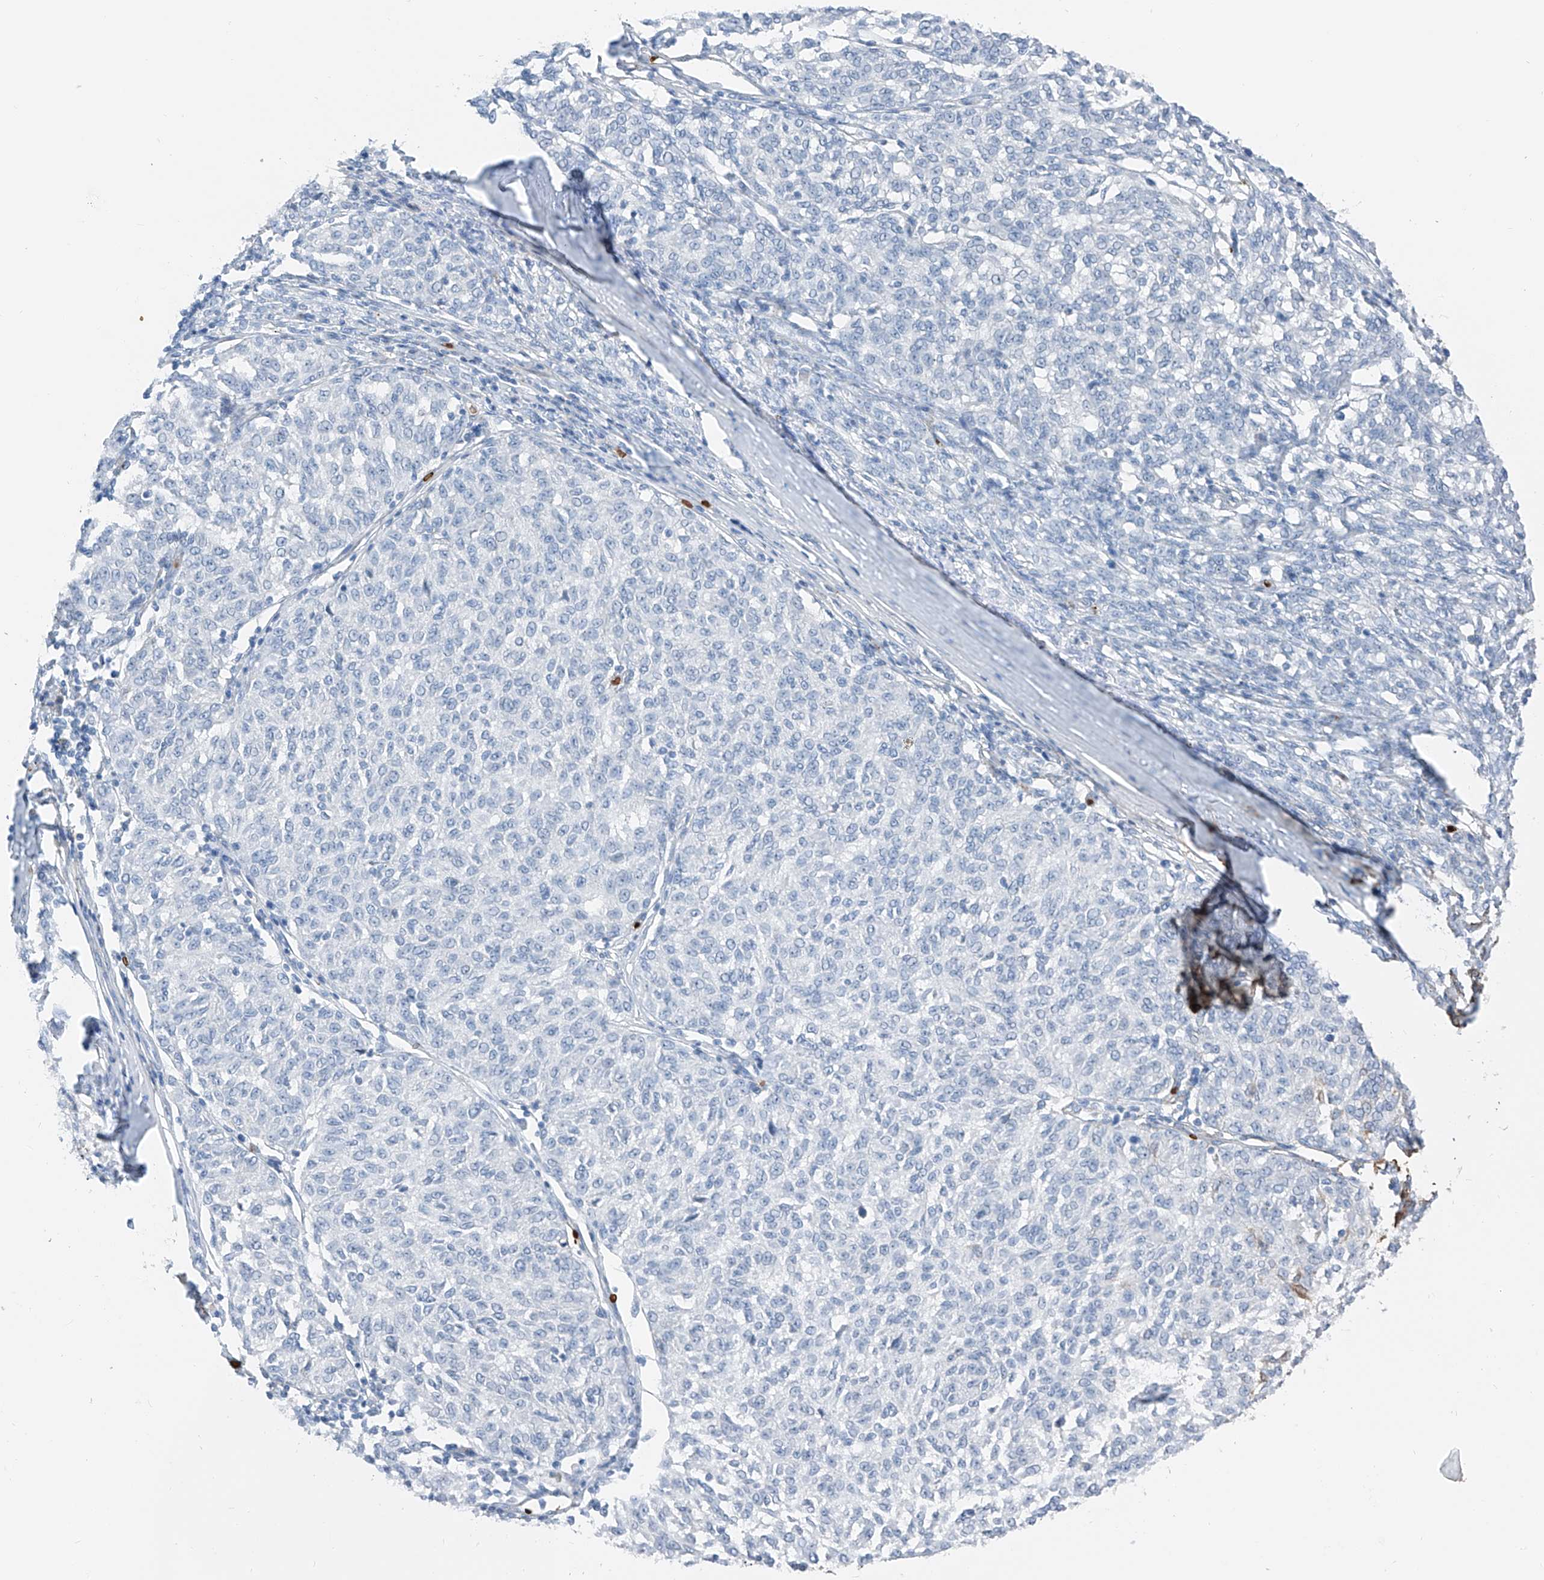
{"staining": {"intensity": "negative", "quantity": "none", "location": "none"}, "tissue": "melanoma", "cell_type": "Tumor cells", "image_type": "cancer", "snomed": [{"axis": "morphology", "description": "Malignant melanoma, NOS"}, {"axis": "topography", "description": "Skin"}], "caption": "High power microscopy image of an IHC photomicrograph of malignant melanoma, revealing no significant expression in tumor cells.", "gene": "PRSS23", "patient": {"sex": "female", "age": 72}}